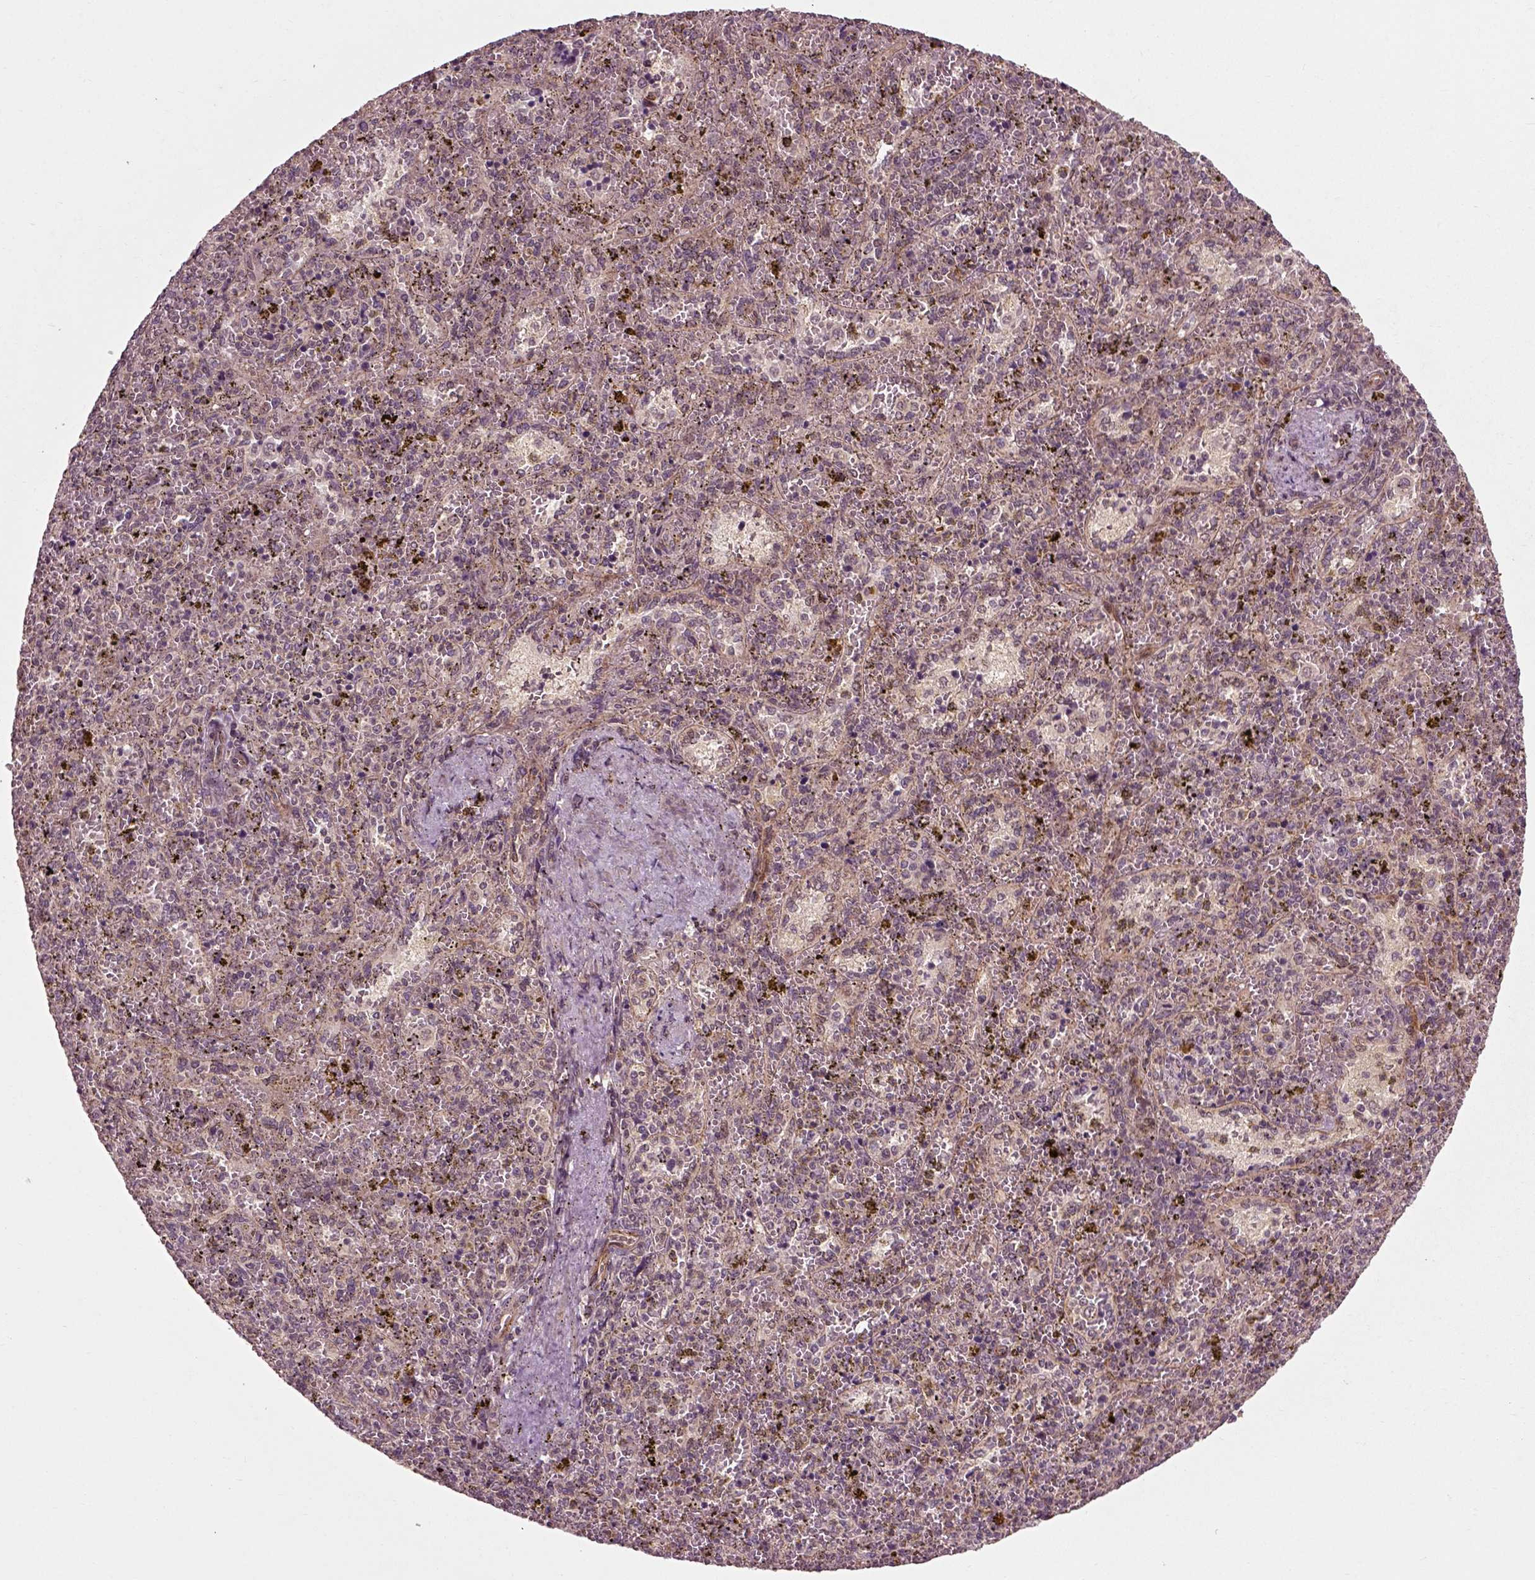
{"staining": {"intensity": "negative", "quantity": "none", "location": "none"}, "tissue": "spleen", "cell_type": "Cells in red pulp", "image_type": "normal", "snomed": [{"axis": "morphology", "description": "Normal tissue, NOS"}, {"axis": "topography", "description": "Spleen"}], "caption": "Immunohistochemistry (IHC) micrograph of normal spleen: human spleen stained with DAB demonstrates no significant protein expression in cells in red pulp. Brightfield microscopy of immunohistochemistry stained with DAB (3,3'-diaminobenzidine) (brown) and hematoxylin (blue), captured at high magnification.", "gene": "PLCD3", "patient": {"sex": "female", "age": 50}}